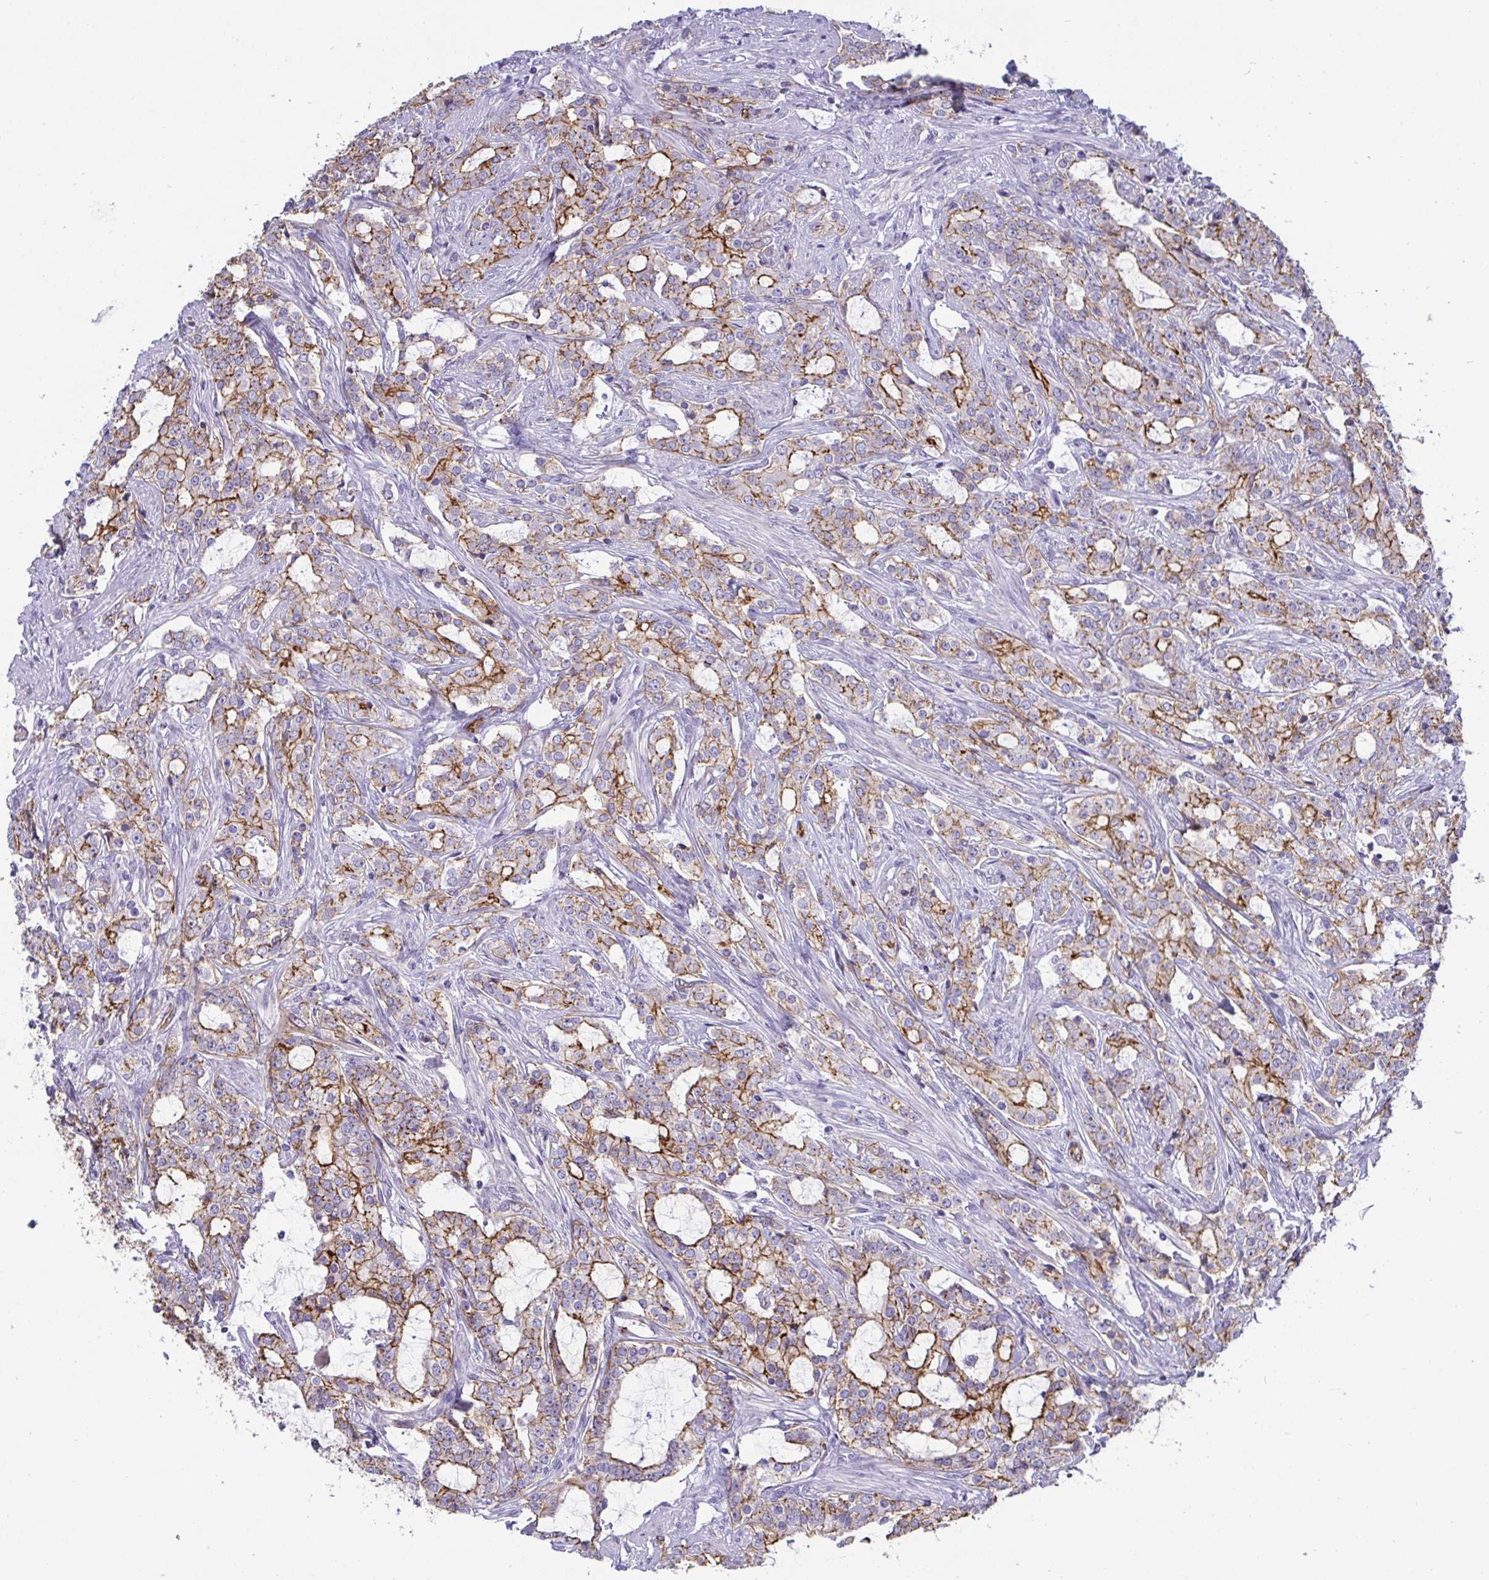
{"staining": {"intensity": "moderate", "quantity": ">75%", "location": "cytoplasmic/membranous"}, "tissue": "prostate cancer", "cell_type": "Tumor cells", "image_type": "cancer", "snomed": [{"axis": "morphology", "description": "Adenocarcinoma, Medium grade"}, {"axis": "topography", "description": "Prostate"}], "caption": "A medium amount of moderate cytoplasmic/membranous staining is present in about >75% of tumor cells in adenocarcinoma (medium-grade) (prostate) tissue.", "gene": "LIMA1", "patient": {"sex": "male", "age": 57}}